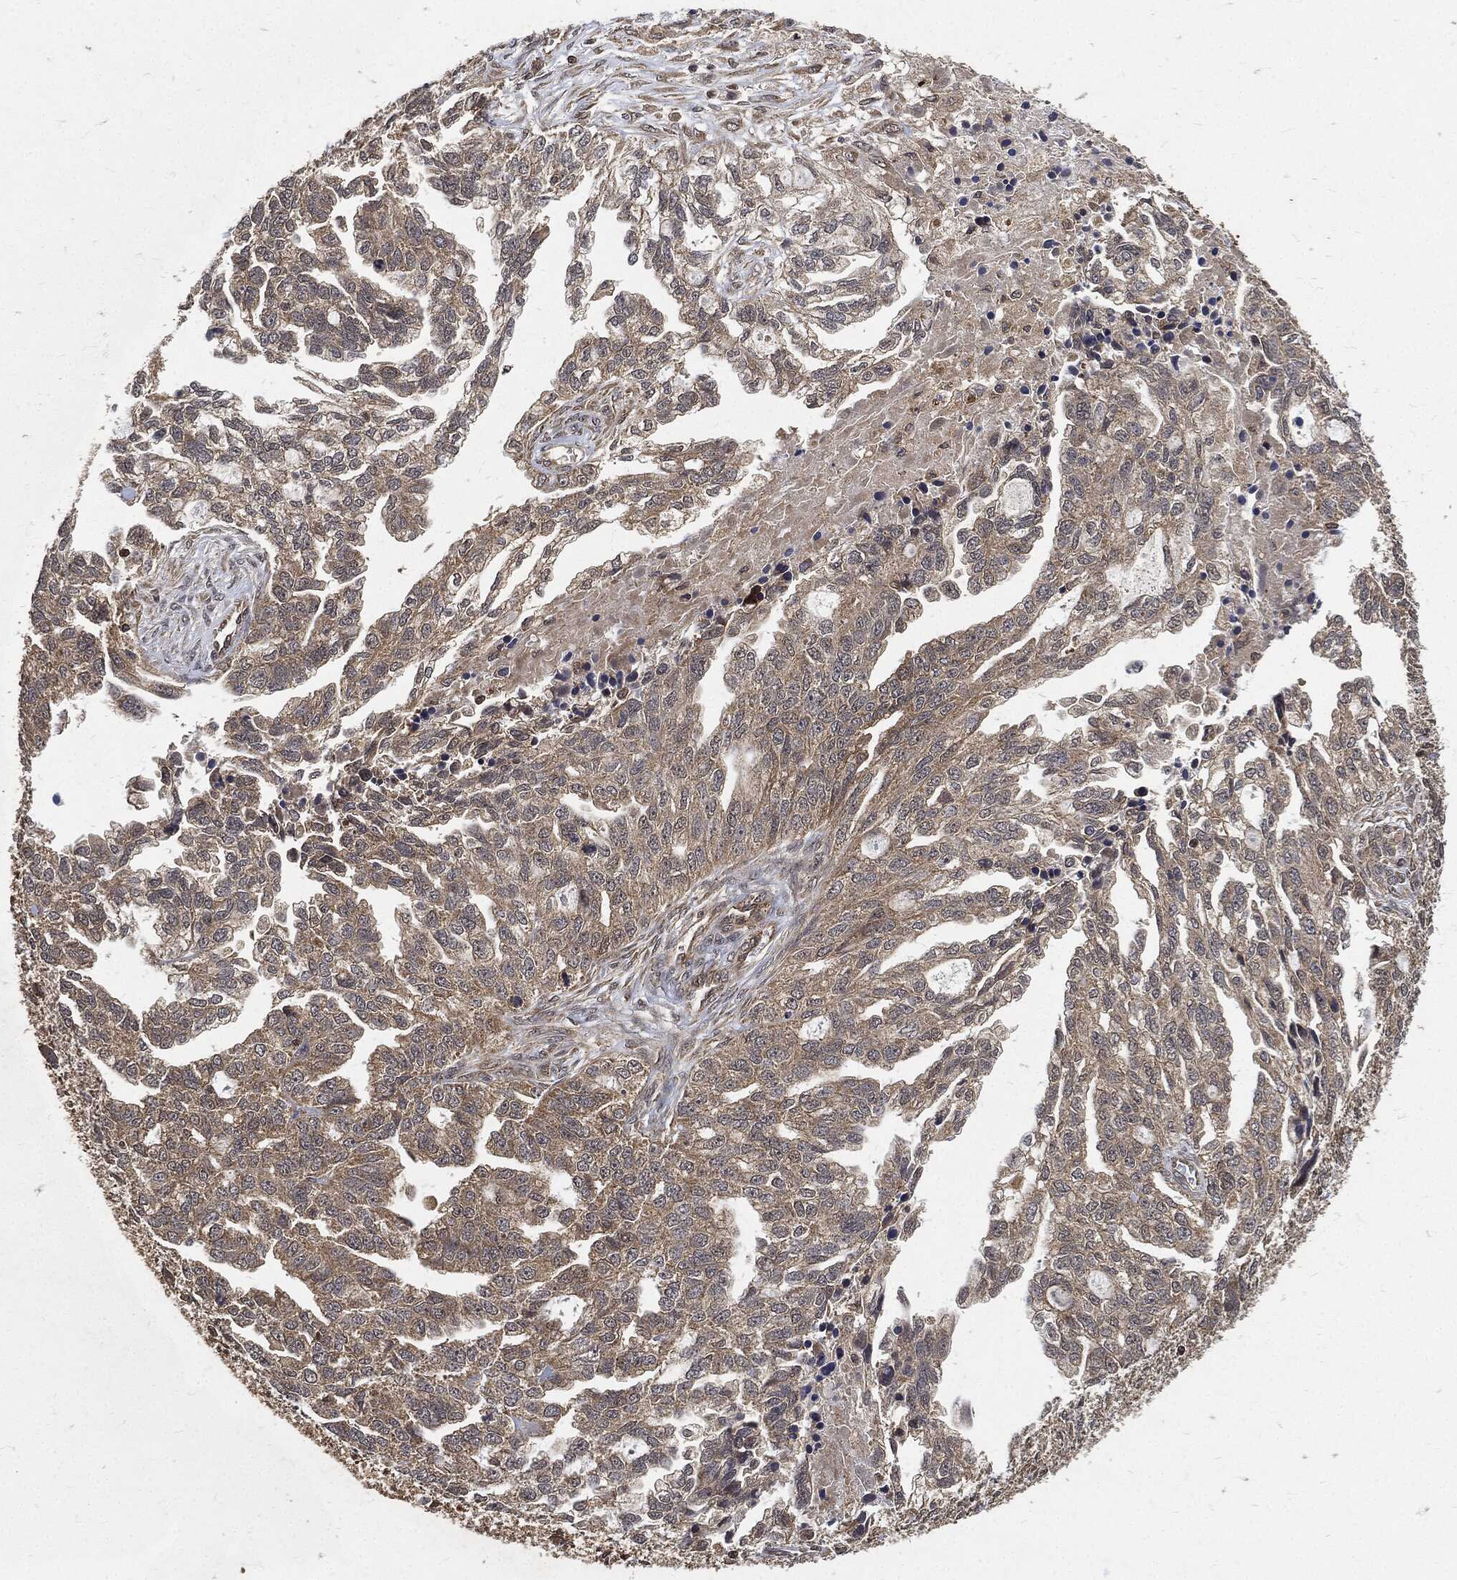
{"staining": {"intensity": "weak", "quantity": "25%-75%", "location": "cytoplasmic/membranous"}, "tissue": "ovarian cancer", "cell_type": "Tumor cells", "image_type": "cancer", "snomed": [{"axis": "morphology", "description": "Cystadenocarcinoma, serous, NOS"}, {"axis": "topography", "description": "Ovary"}], "caption": "A high-resolution photomicrograph shows immunohistochemistry (IHC) staining of ovarian cancer, which exhibits weak cytoplasmic/membranous positivity in about 25%-75% of tumor cells.", "gene": "ZNF226", "patient": {"sex": "female", "age": 51}}